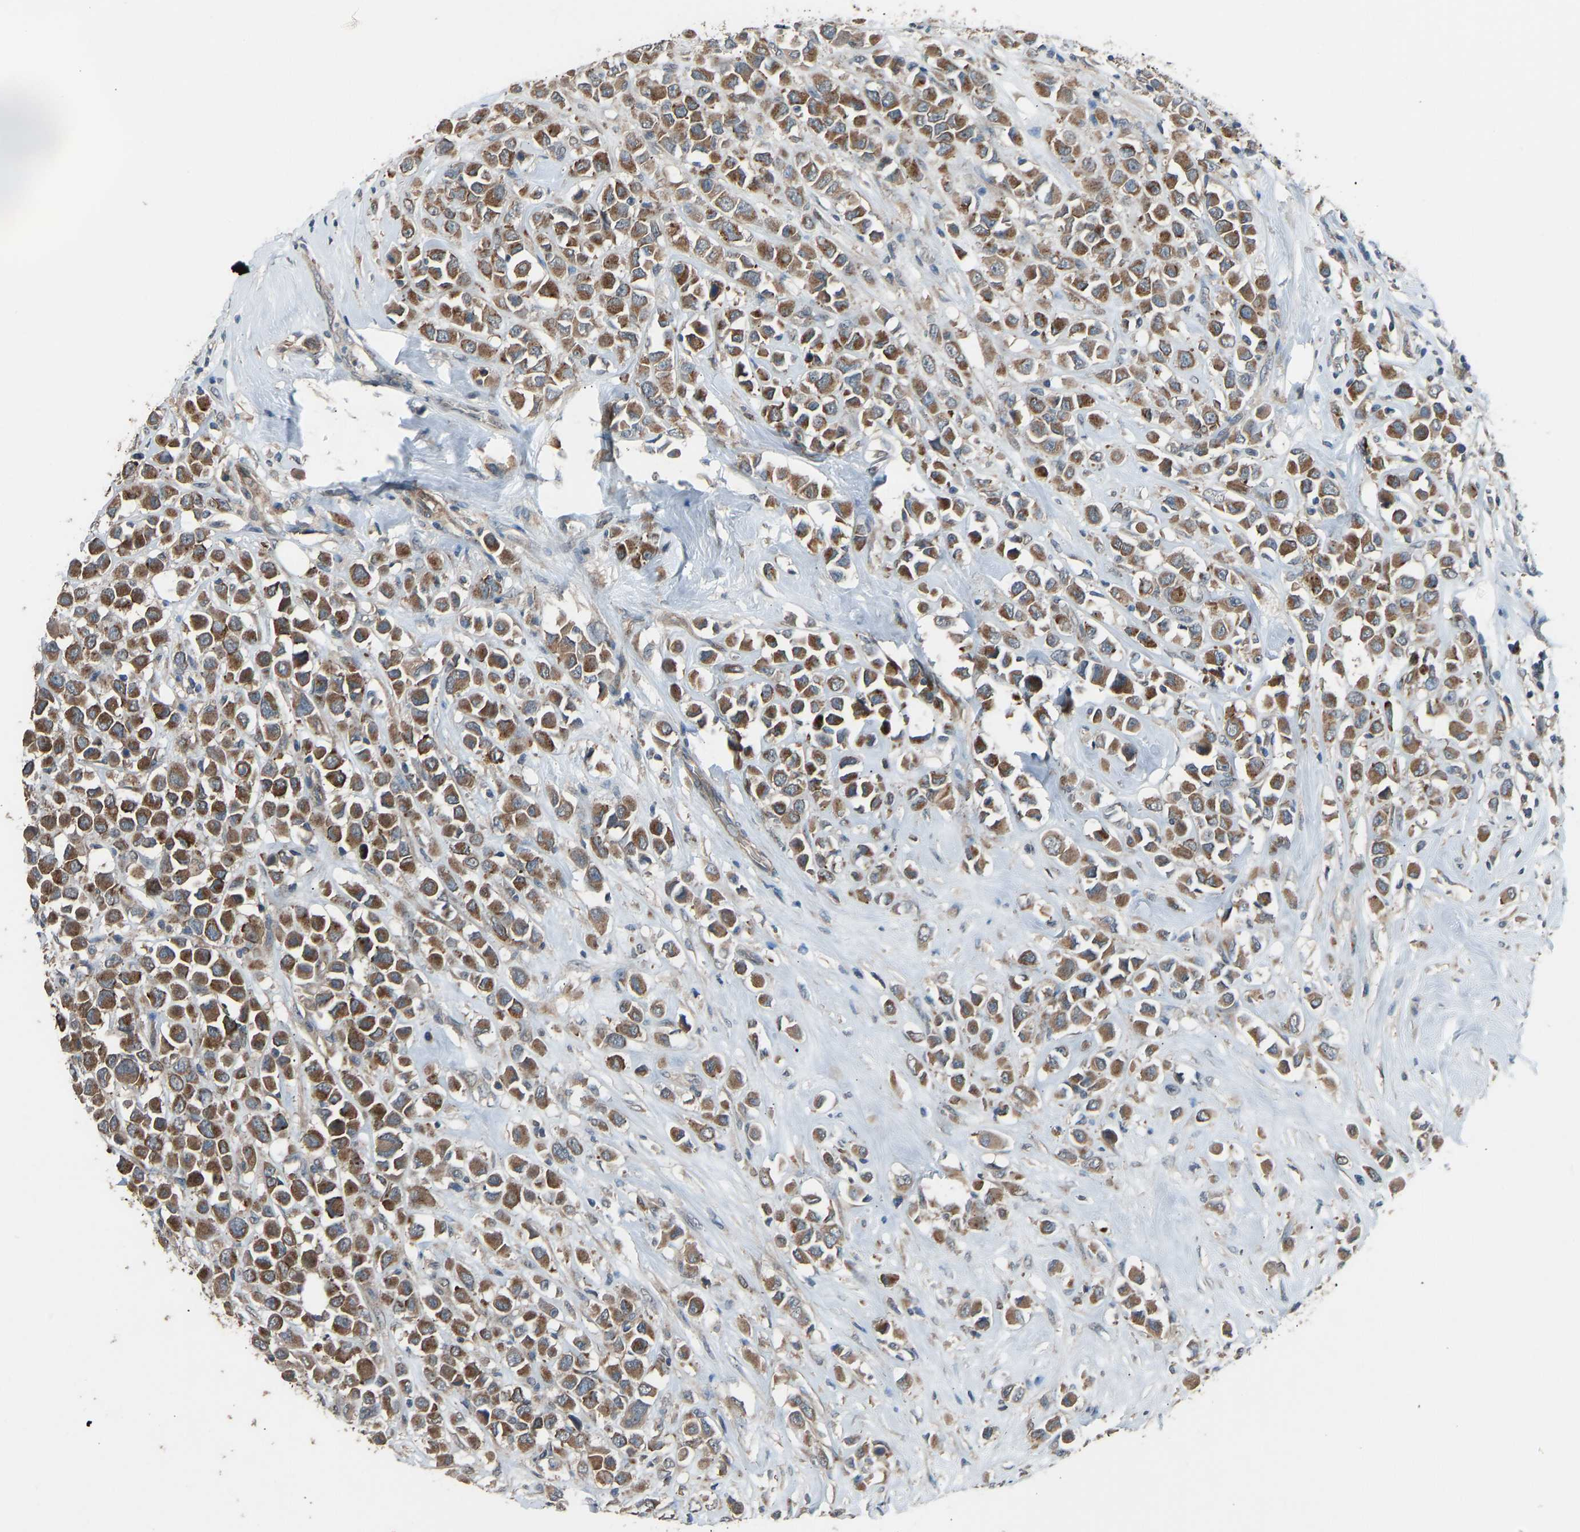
{"staining": {"intensity": "moderate", "quantity": ">75%", "location": "cytoplasmic/membranous"}, "tissue": "breast cancer", "cell_type": "Tumor cells", "image_type": "cancer", "snomed": [{"axis": "morphology", "description": "Duct carcinoma"}, {"axis": "topography", "description": "Breast"}], "caption": "Breast infiltrating ductal carcinoma stained with a protein marker shows moderate staining in tumor cells.", "gene": "SLC43A1", "patient": {"sex": "female", "age": 61}}